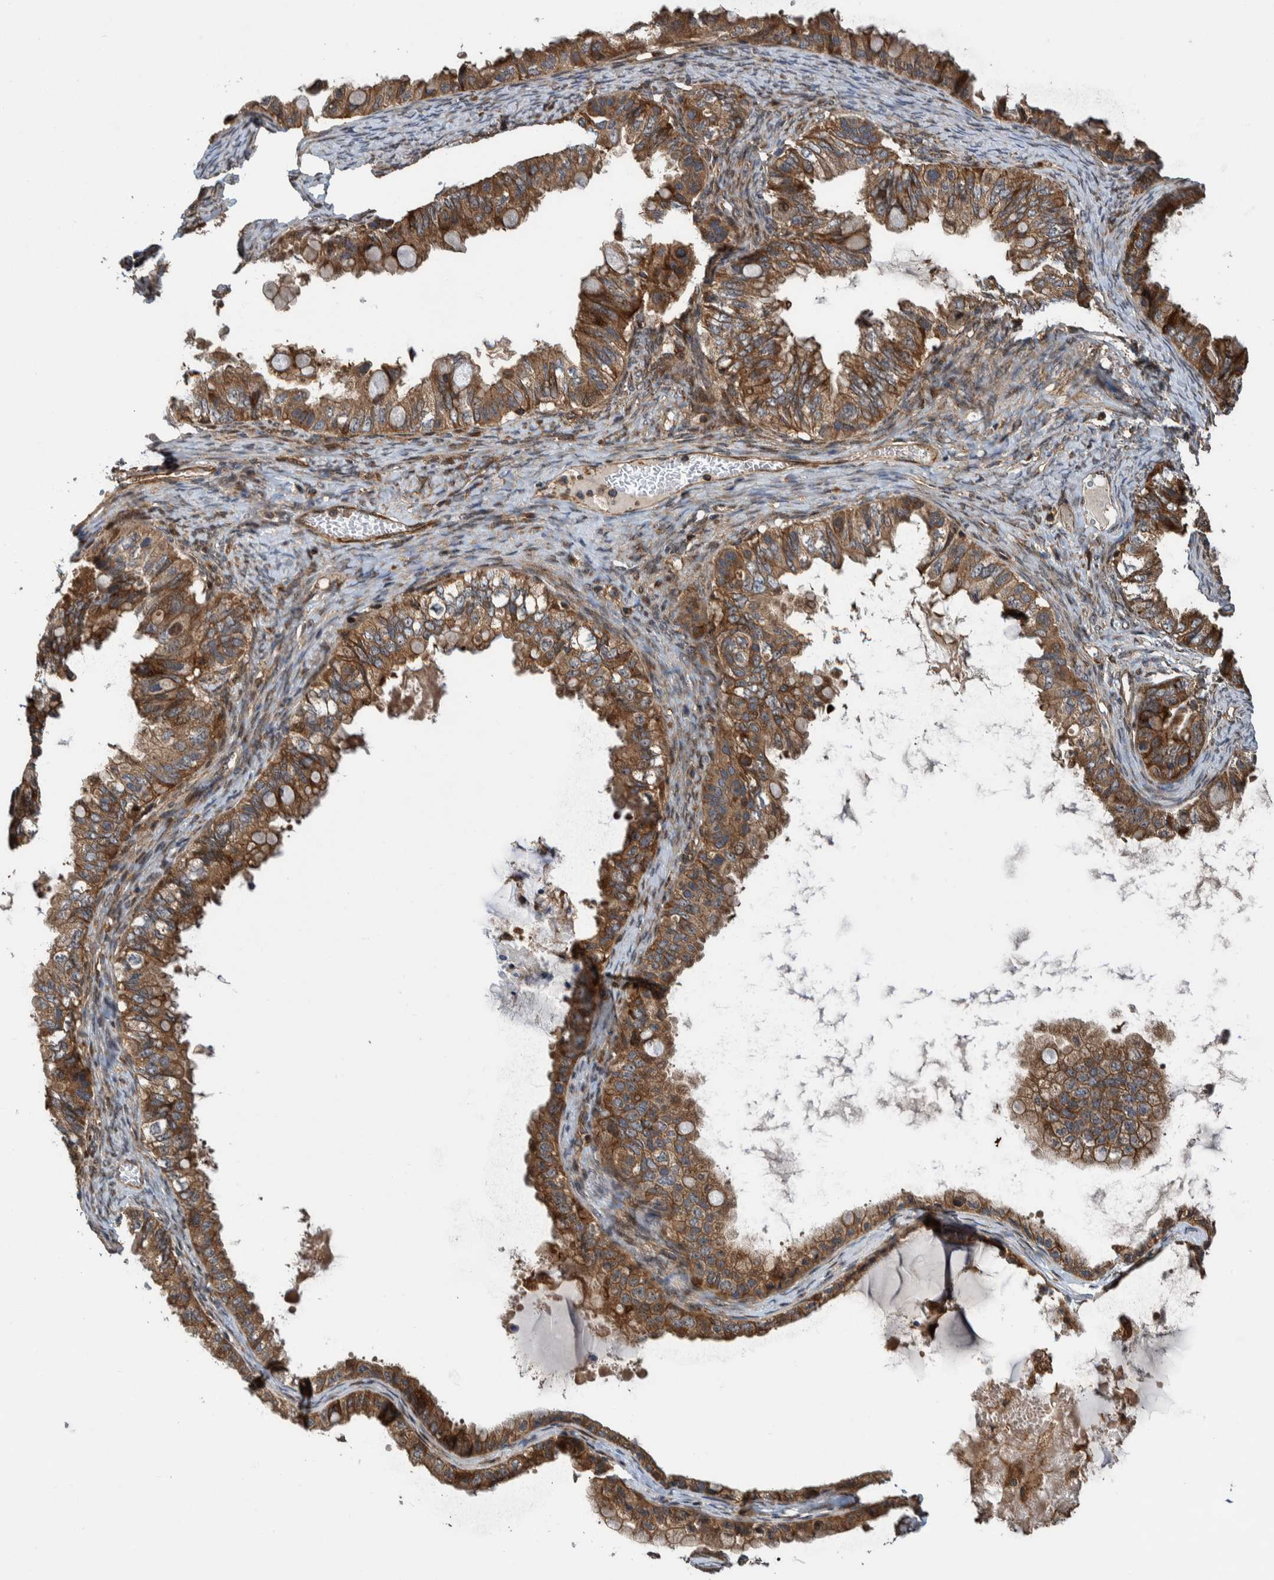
{"staining": {"intensity": "moderate", "quantity": ">75%", "location": "cytoplasmic/membranous"}, "tissue": "ovarian cancer", "cell_type": "Tumor cells", "image_type": "cancer", "snomed": [{"axis": "morphology", "description": "Cystadenocarcinoma, mucinous, NOS"}, {"axis": "topography", "description": "Ovary"}], "caption": "Immunohistochemistry (DAB (3,3'-diaminobenzidine)) staining of mucinous cystadenocarcinoma (ovarian) demonstrates moderate cytoplasmic/membranous protein positivity in about >75% of tumor cells. The staining was performed using DAB (3,3'-diaminobenzidine), with brown indicating positive protein expression. Nuclei are stained blue with hematoxylin.", "gene": "CCDC57", "patient": {"sex": "female", "age": 80}}